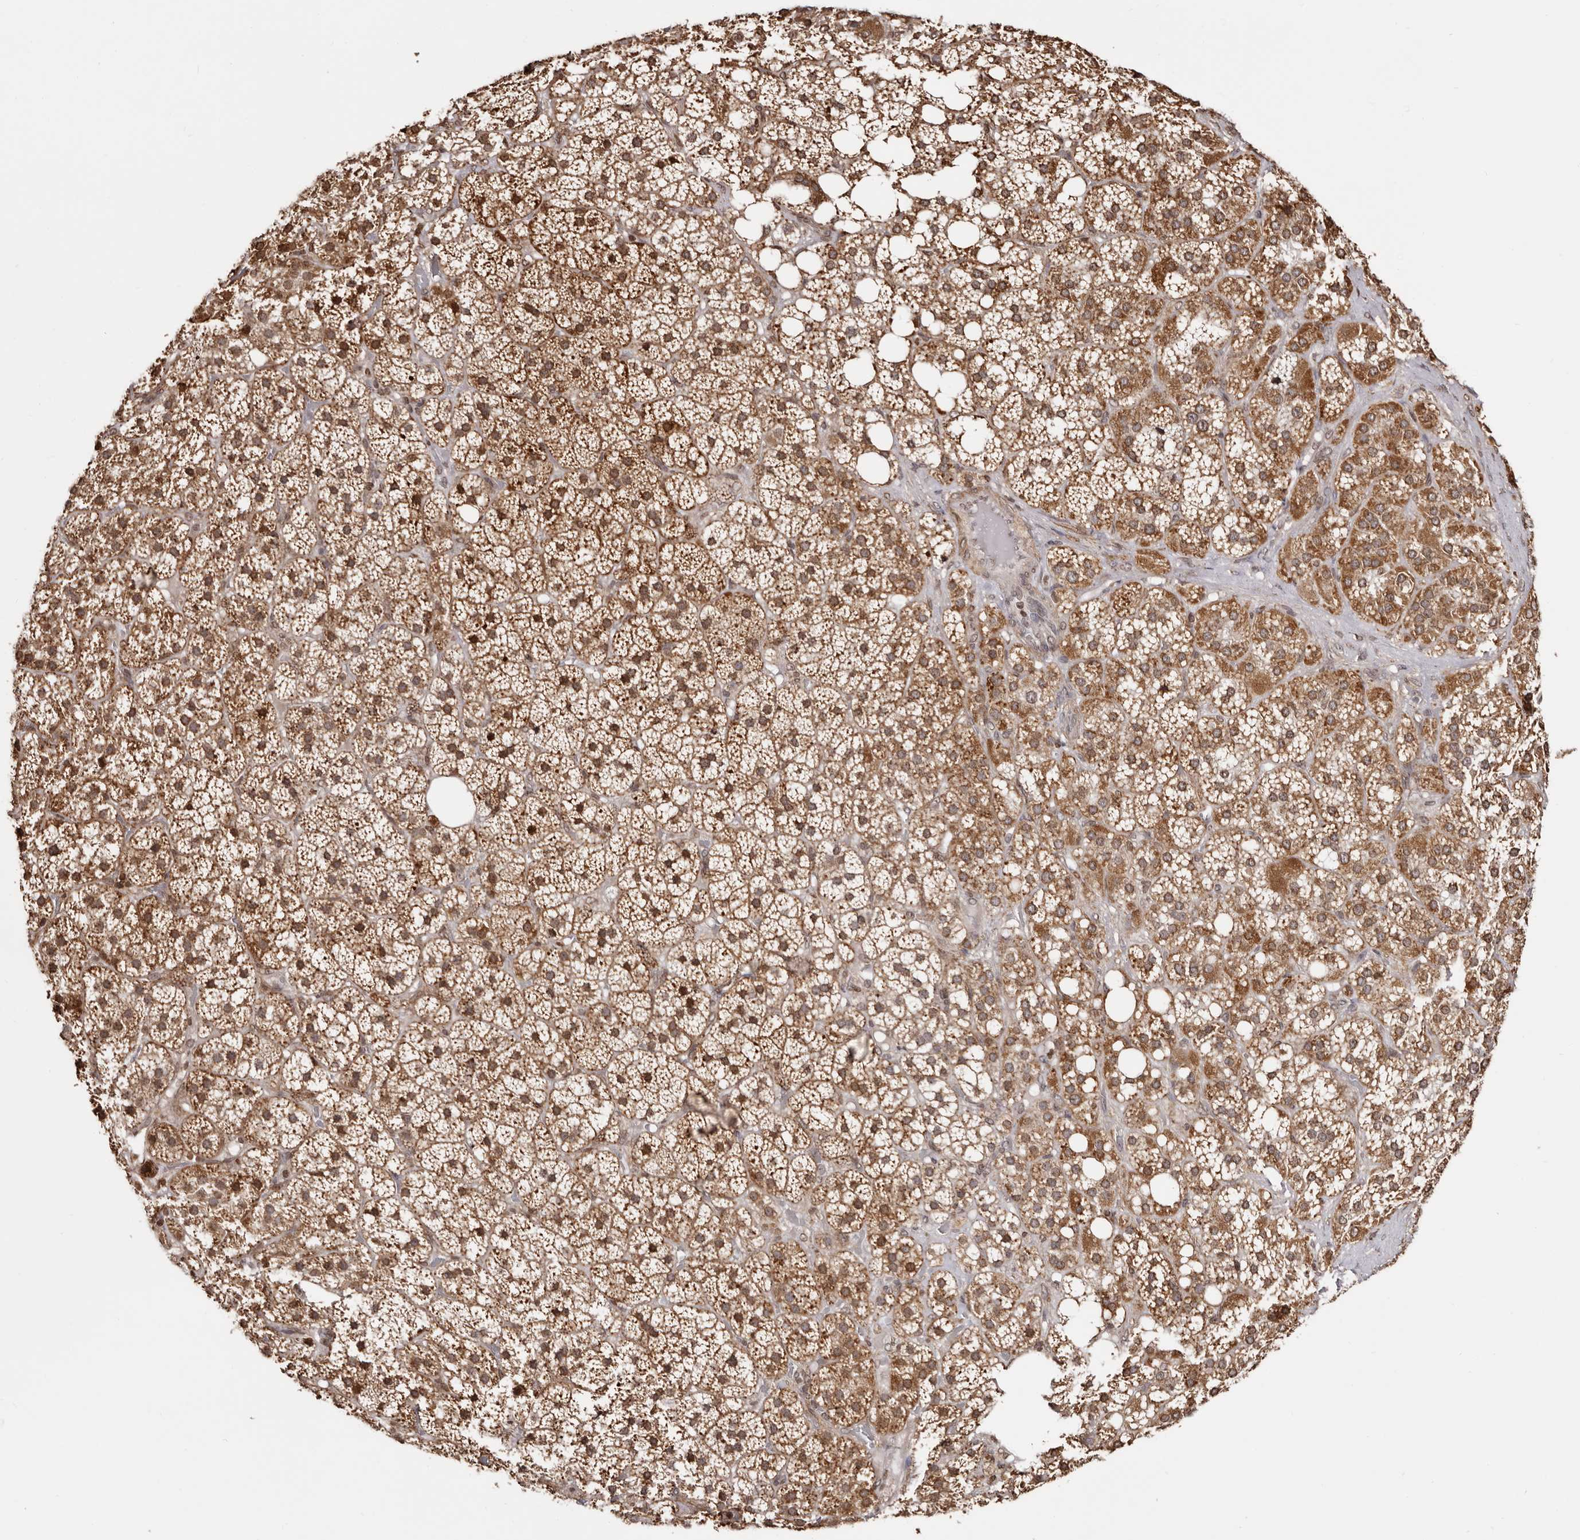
{"staining": {"intensity": "moderate", "quantity": ">75%", "location": "cytoplasmic/membranous"}, "tissue": "adrenal gland", "cell_type": "Glandular cells", "image_type": "normal", "snomed": [{"axis": "morphology", "description": "Normal tissue, NOS"}, {"axis": "topography", "description": "Adrenal gland"}], "caption": "Moderate cytoplasmic/membranous staining is appreciated in approximately >75% of glandular cells in benign adrenal gland.", "gene": "CCDC190", "patient": {"sex": "female", "age": 59}}